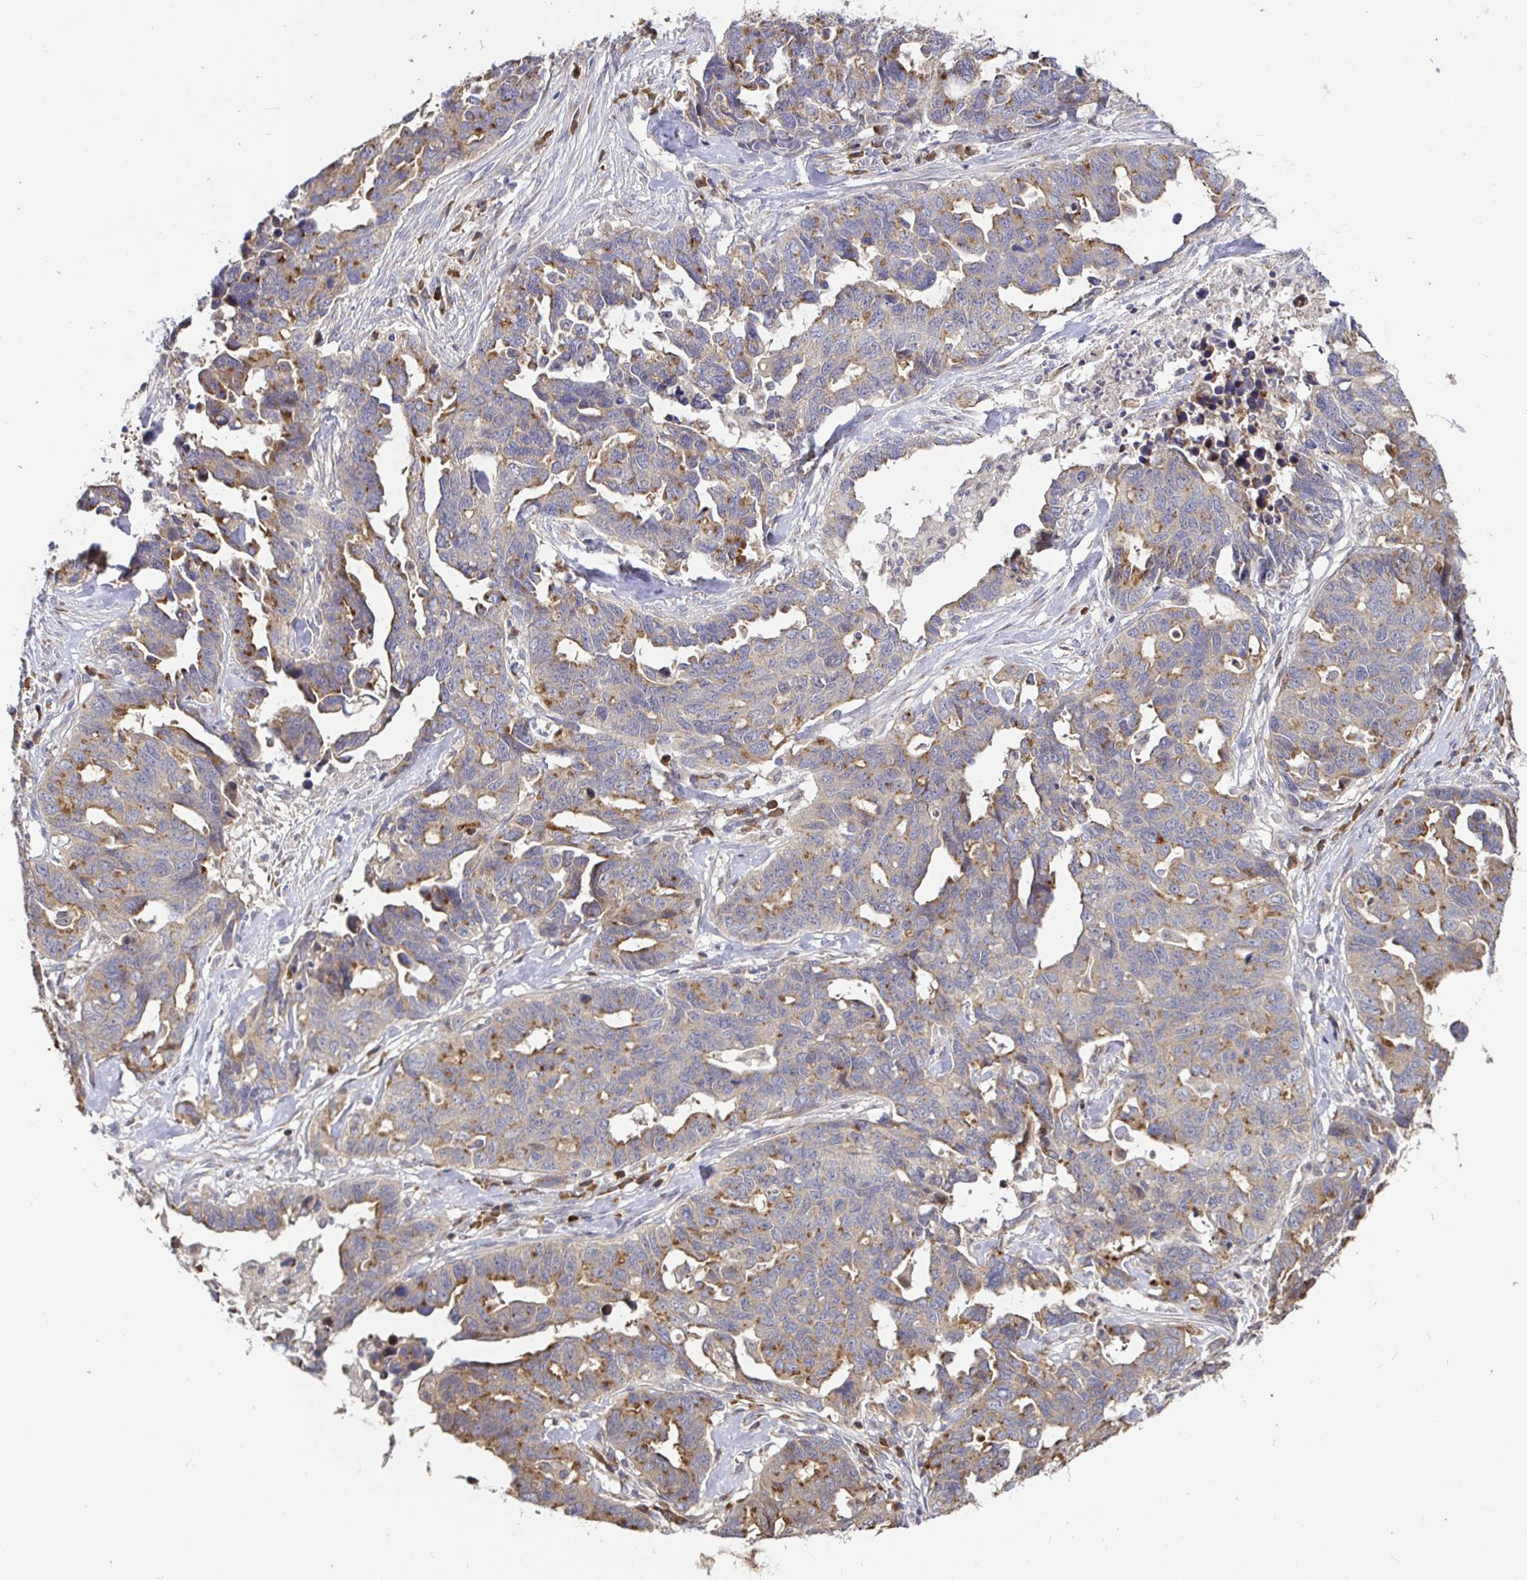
{"staining": {"intensity": "moderate", "quantity": "25%-75%", "location": "cytoplasmic/membranous"}, "tissue": "ovarian cancer", "cell_type": "Tumor cells", "image_type": "cancer", "snomed": [{"axis": "morphology", "description": "Cystadenocarcinoma, serous, NOS"}, {"axis": "topography", "description": "Ovary"}], "caption": "About 25%-75% of tumor cells in human ovarian cancer (serous cystadenocarcinoma) show moderate cytoplasmic/membranous protein expression as visualized by brown immunohistochemical staining.", "gene": "ELP1", "patient": {"sex": "female", "age": 69}}